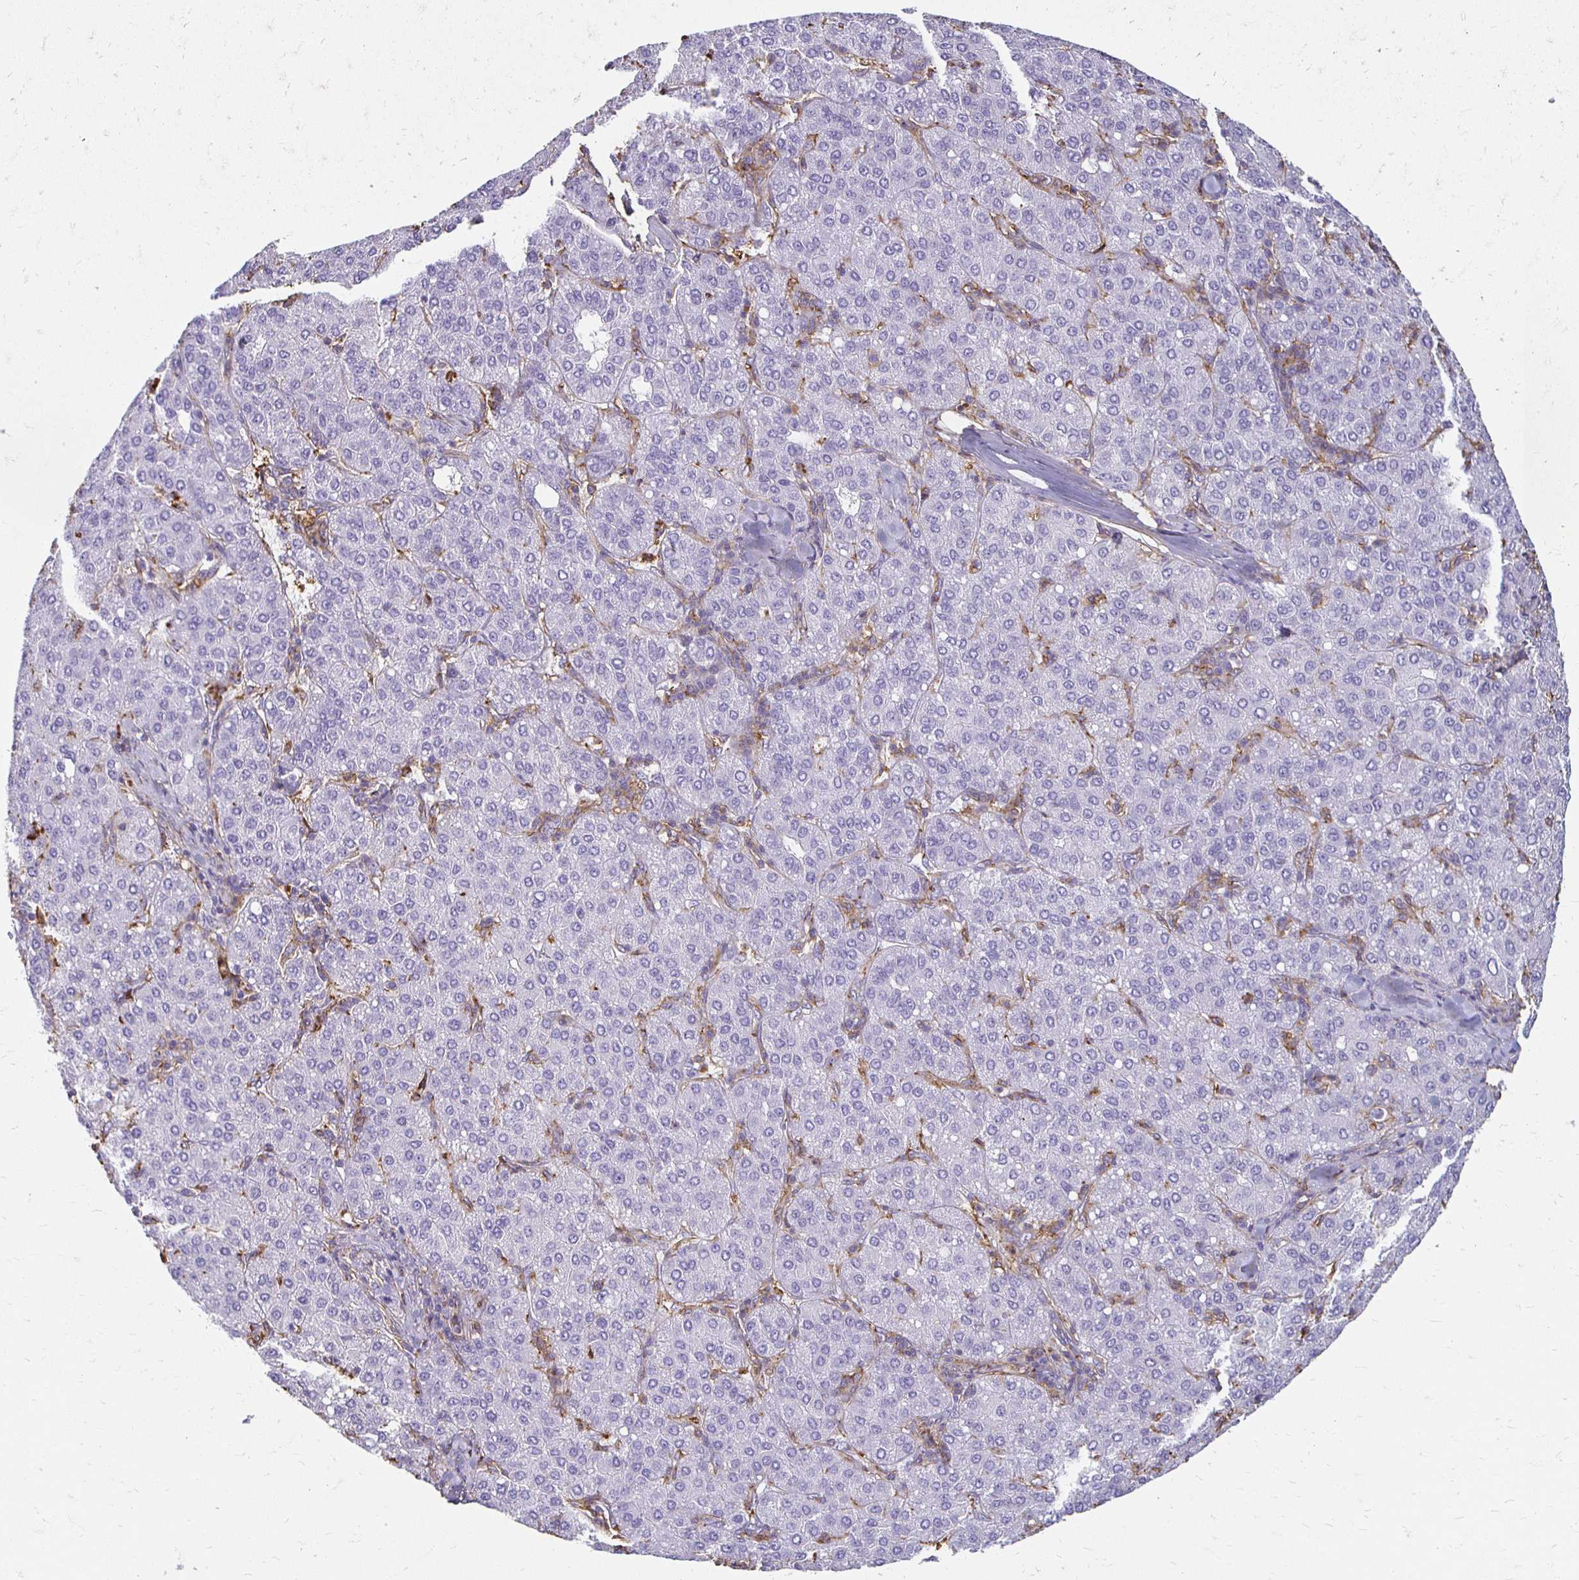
{"staining": {"intensity": "negative", "quantity": "none", "location": "none"}, "tissue": "liver cancer", "cell_type": "Tumor cells", "image_type": "cancer", "snomed": [{"axis": "morphology", "description": "Carcinoma, Hepatocellular, NOS"}, {"axis": "topography", "description": "Liver"}], "caption": "Liver hepatocellular carcinoma was stained to show a protein in brown. There is no significant expression in tumor cells. Nuclei are stained in blue.", "gene": "TAS1R3", "patient": {"sex": "male", "age": 65}}